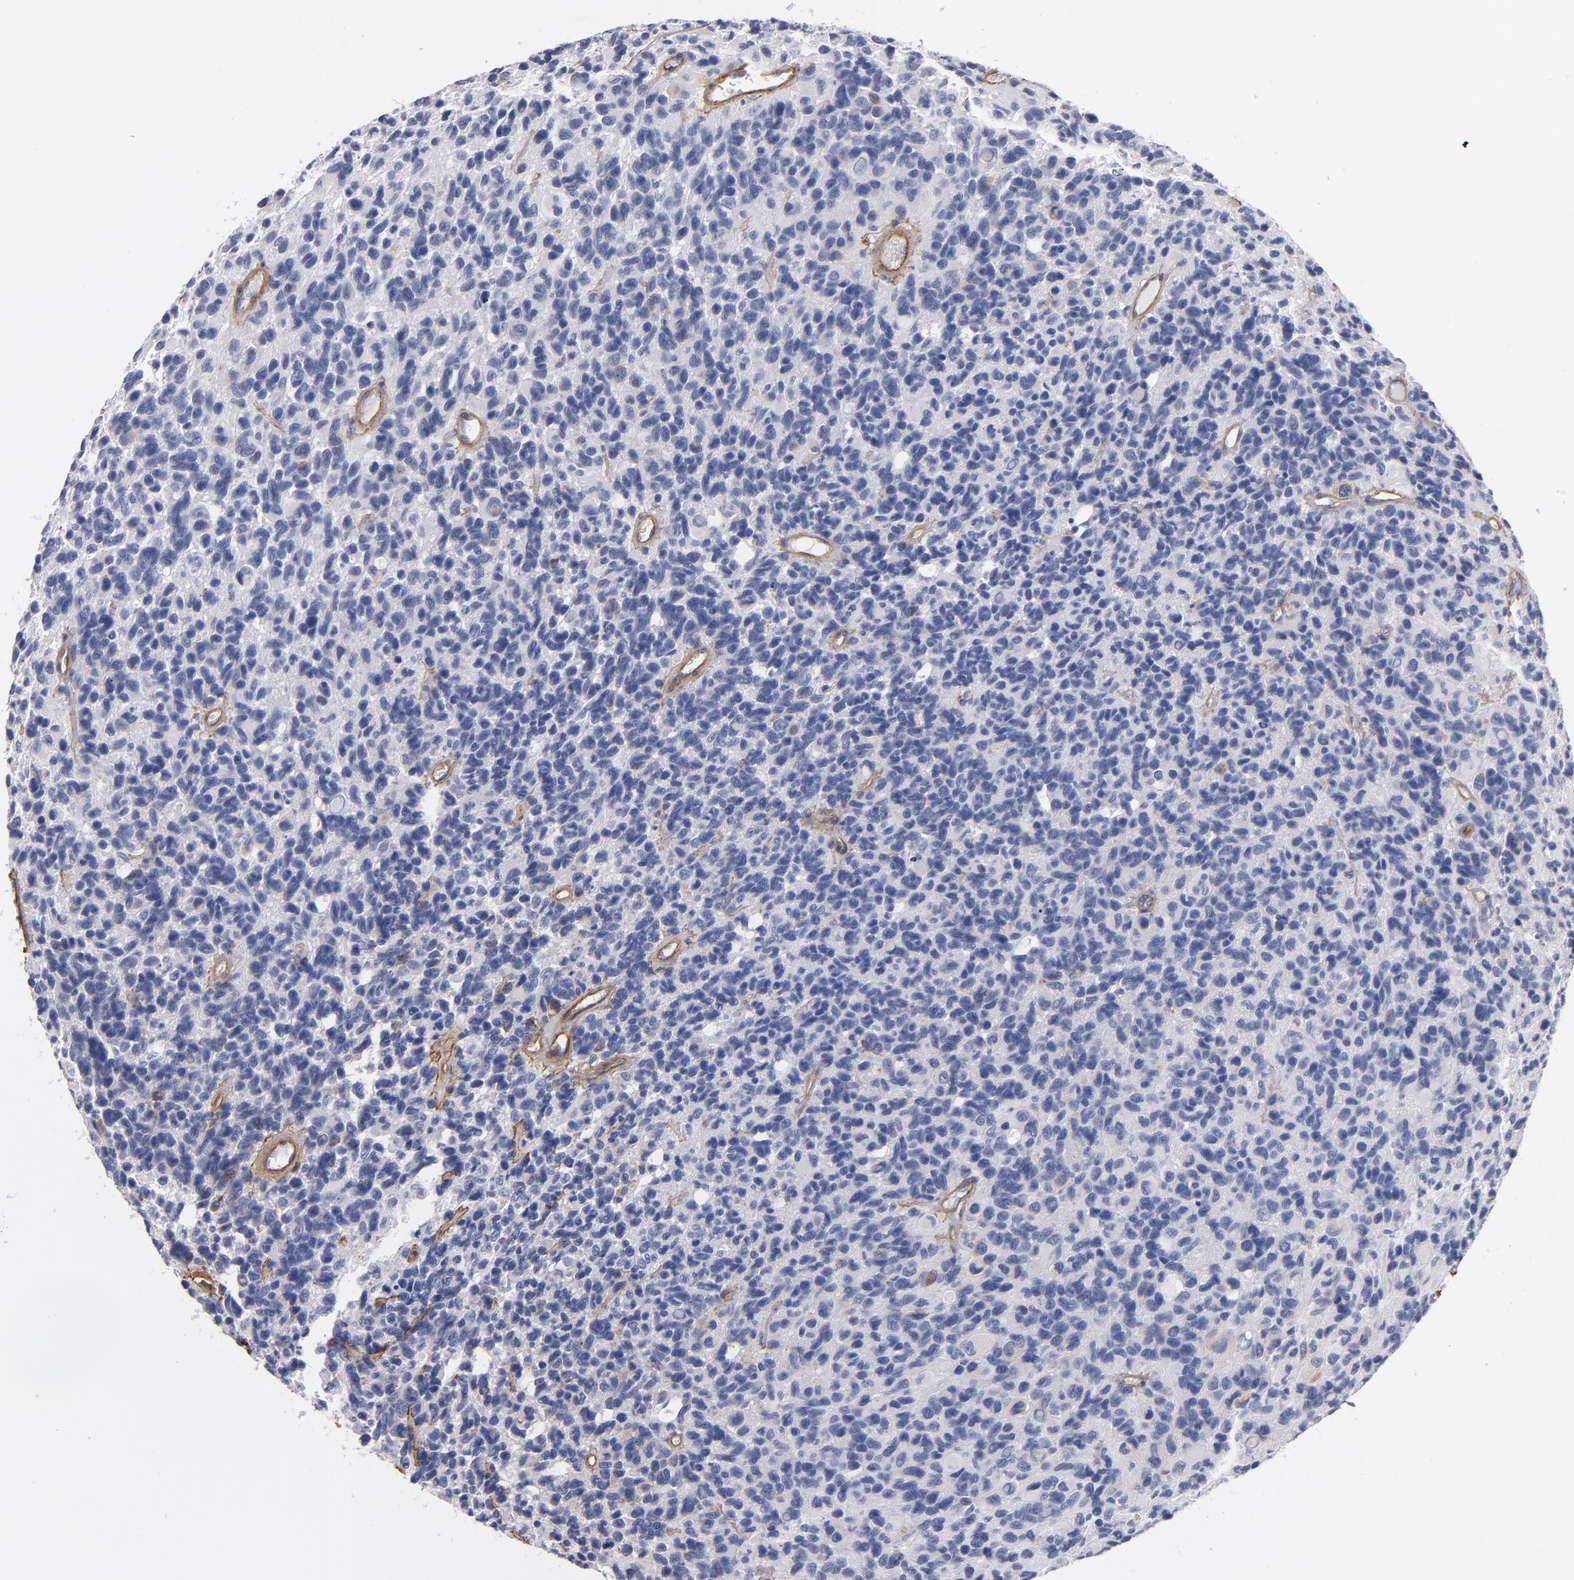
{"staining": {"intensity": "negative", "quantity": "none", "location": "none"}, "tissue": "glioma", "cell_type": "Tumor cells", "image_type": "cancer", "snomed": [{"axis": "morphology", "description": "Glioma, malignant, High grade"}, {"axis": "topography", "description": "Brain"}], "caption": "This is an immunohistochemistry micrograph of high-grade glioma (malignant). There is no expression in tumor cells.", "gene": "LAMC1", "patient": {"sex": "male", "age": 77}}